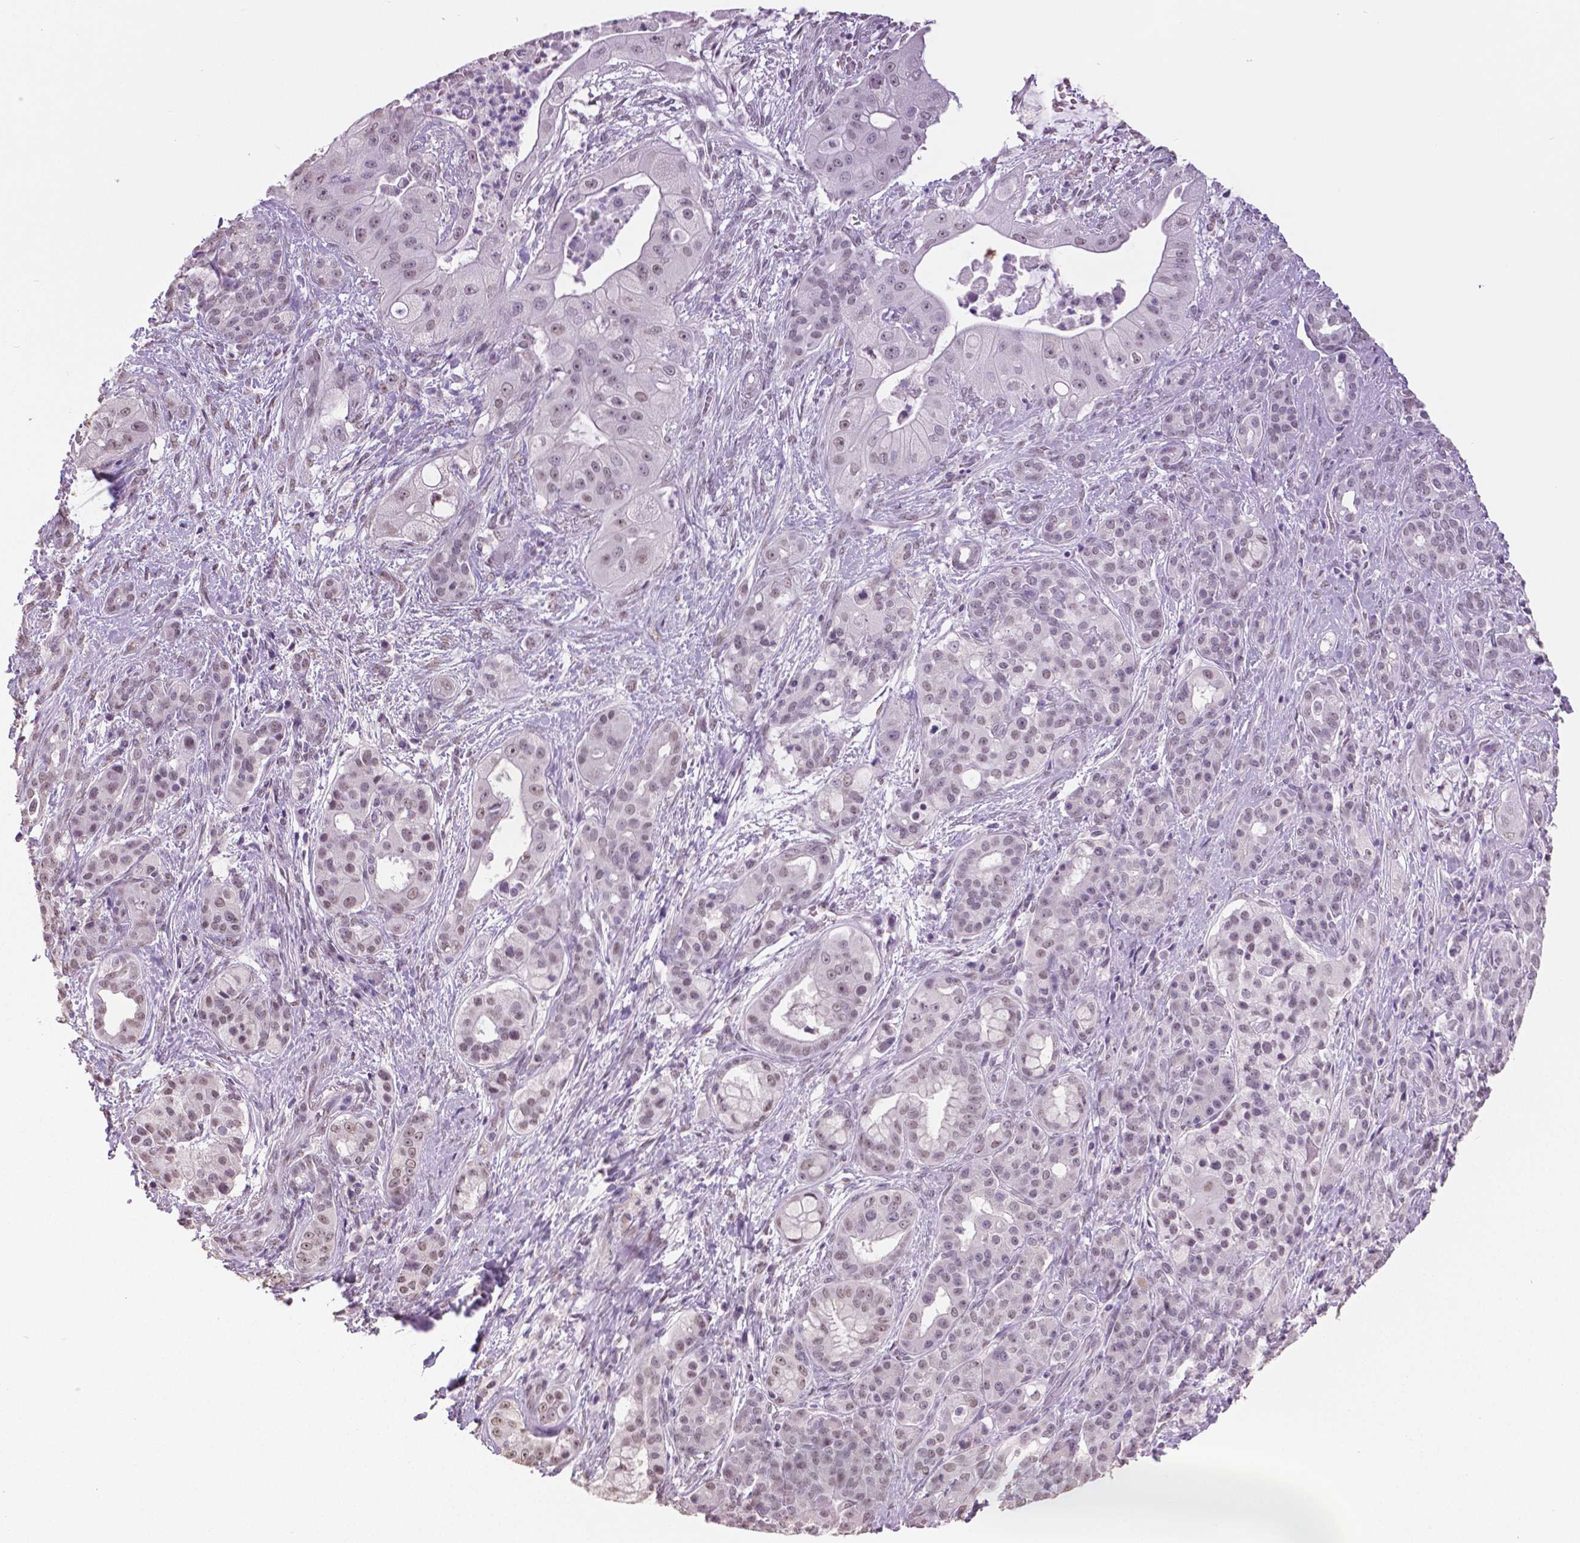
{"staining": {"intensity": "negative", "quantity": "none", "location": "none"}, "tissue": "pancreatic cancer", "cell_type": "Tumor cells", "image_type": "cancer", "snomed": [{"axis": "morphology", "description": "Normal tissue, NOS"}, {"axis": "morphology", "description": "Inflammation, NOS"}, {"axis": "morphology", "description": "Adenocarcinoma, NOS"}, {"axis": "topography", "description": "Pancreas"}], "caption": "Tumor cells are negative for protein expression in human adenocarcinoma (pancreatic).", "gene": "IGF2BP1", "patient": {"sex": "male", "age": 57}}